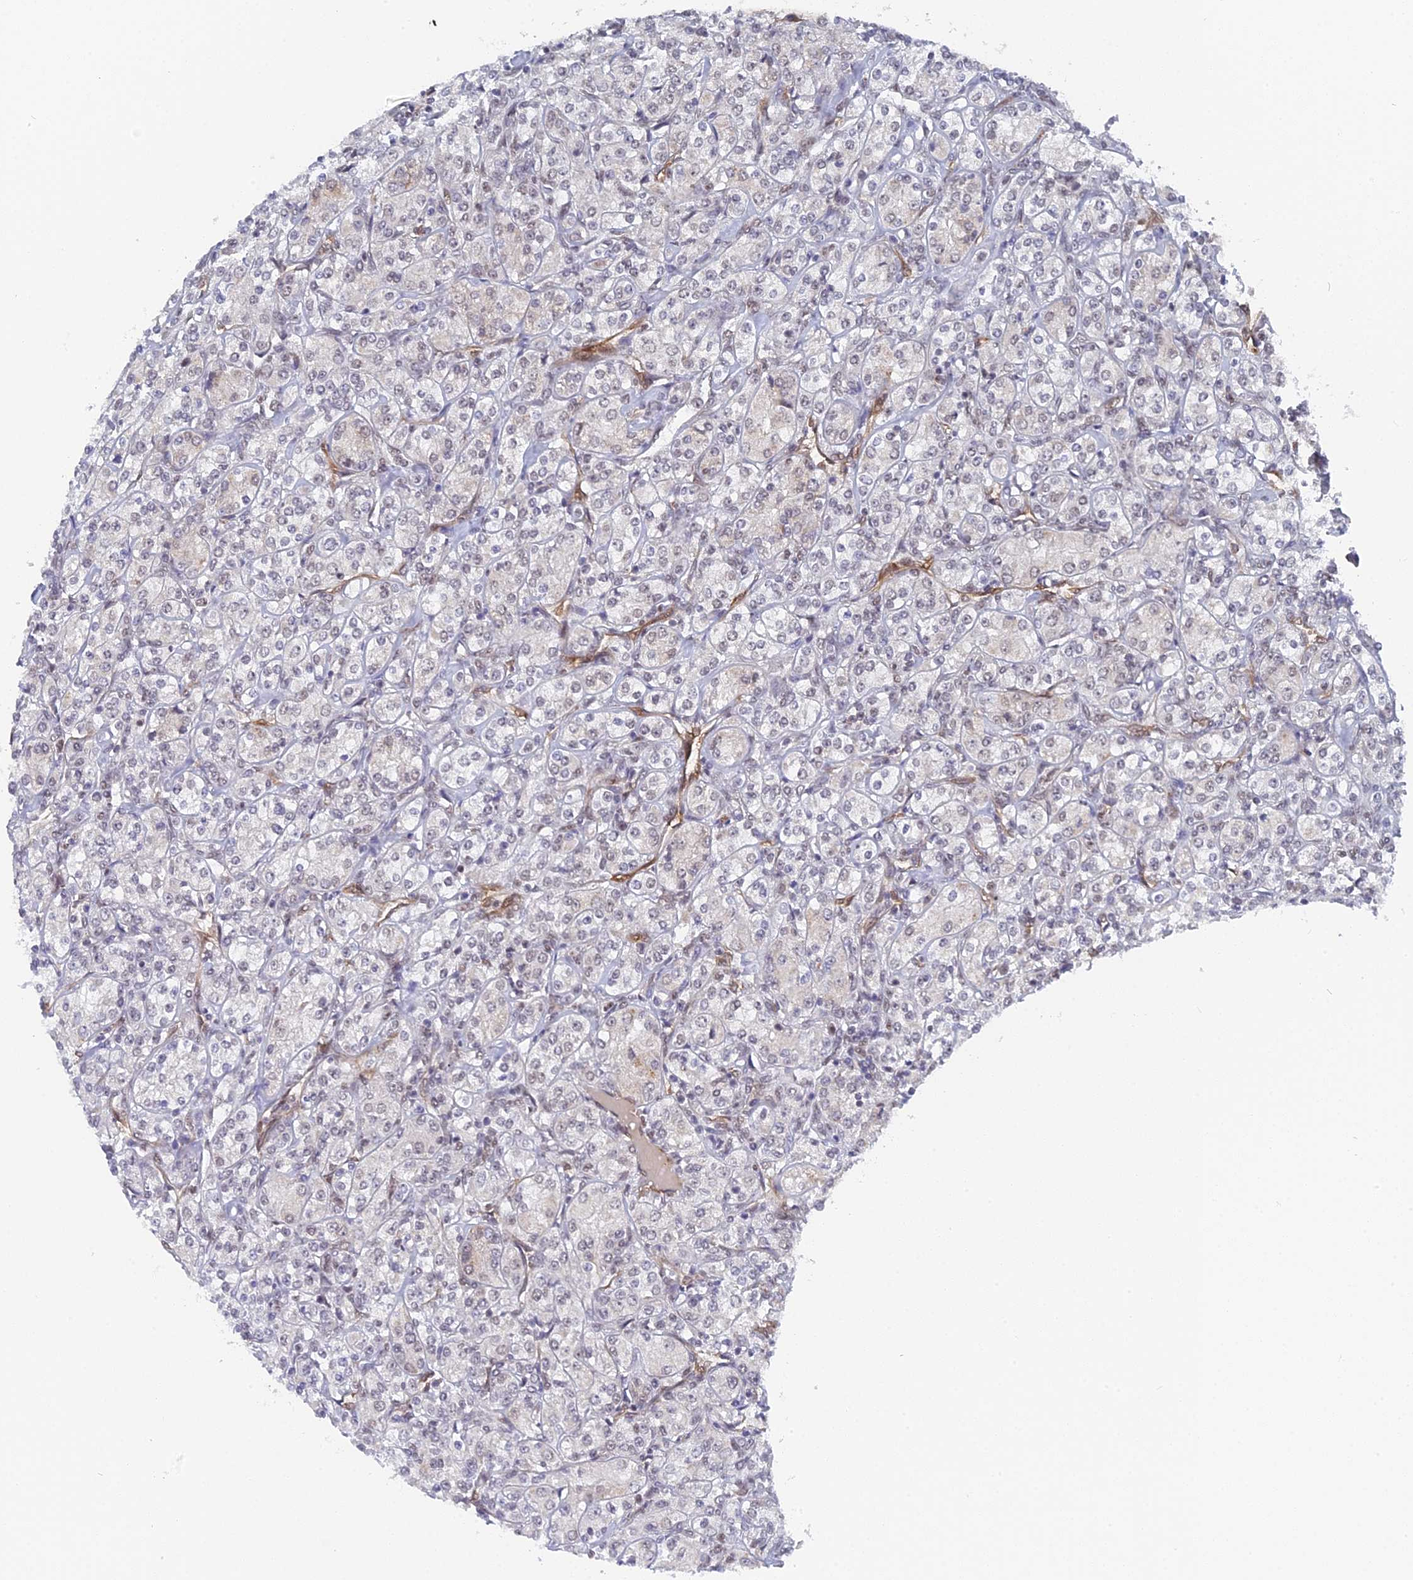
{"staining": {"intensity": "negative", "quantity": "none", "location": "none"}, "tissue": "renal cancer", "cell_type": "Tumor cells", "image_type": "cancer", "snomed": [{"axis": "morphology", "description": "Adenocarcinoma, NOS"}, {"axis": "topography", "description": "Kidney"}], "caption": "Immunohistochemistry image of neoplastic tissue: human renal adenocarcinoma stained with DAB shows no significant protein staining in tumor cells.", "gene": "CCDC85A", "patient": {"sex": "male", "age": 77}}